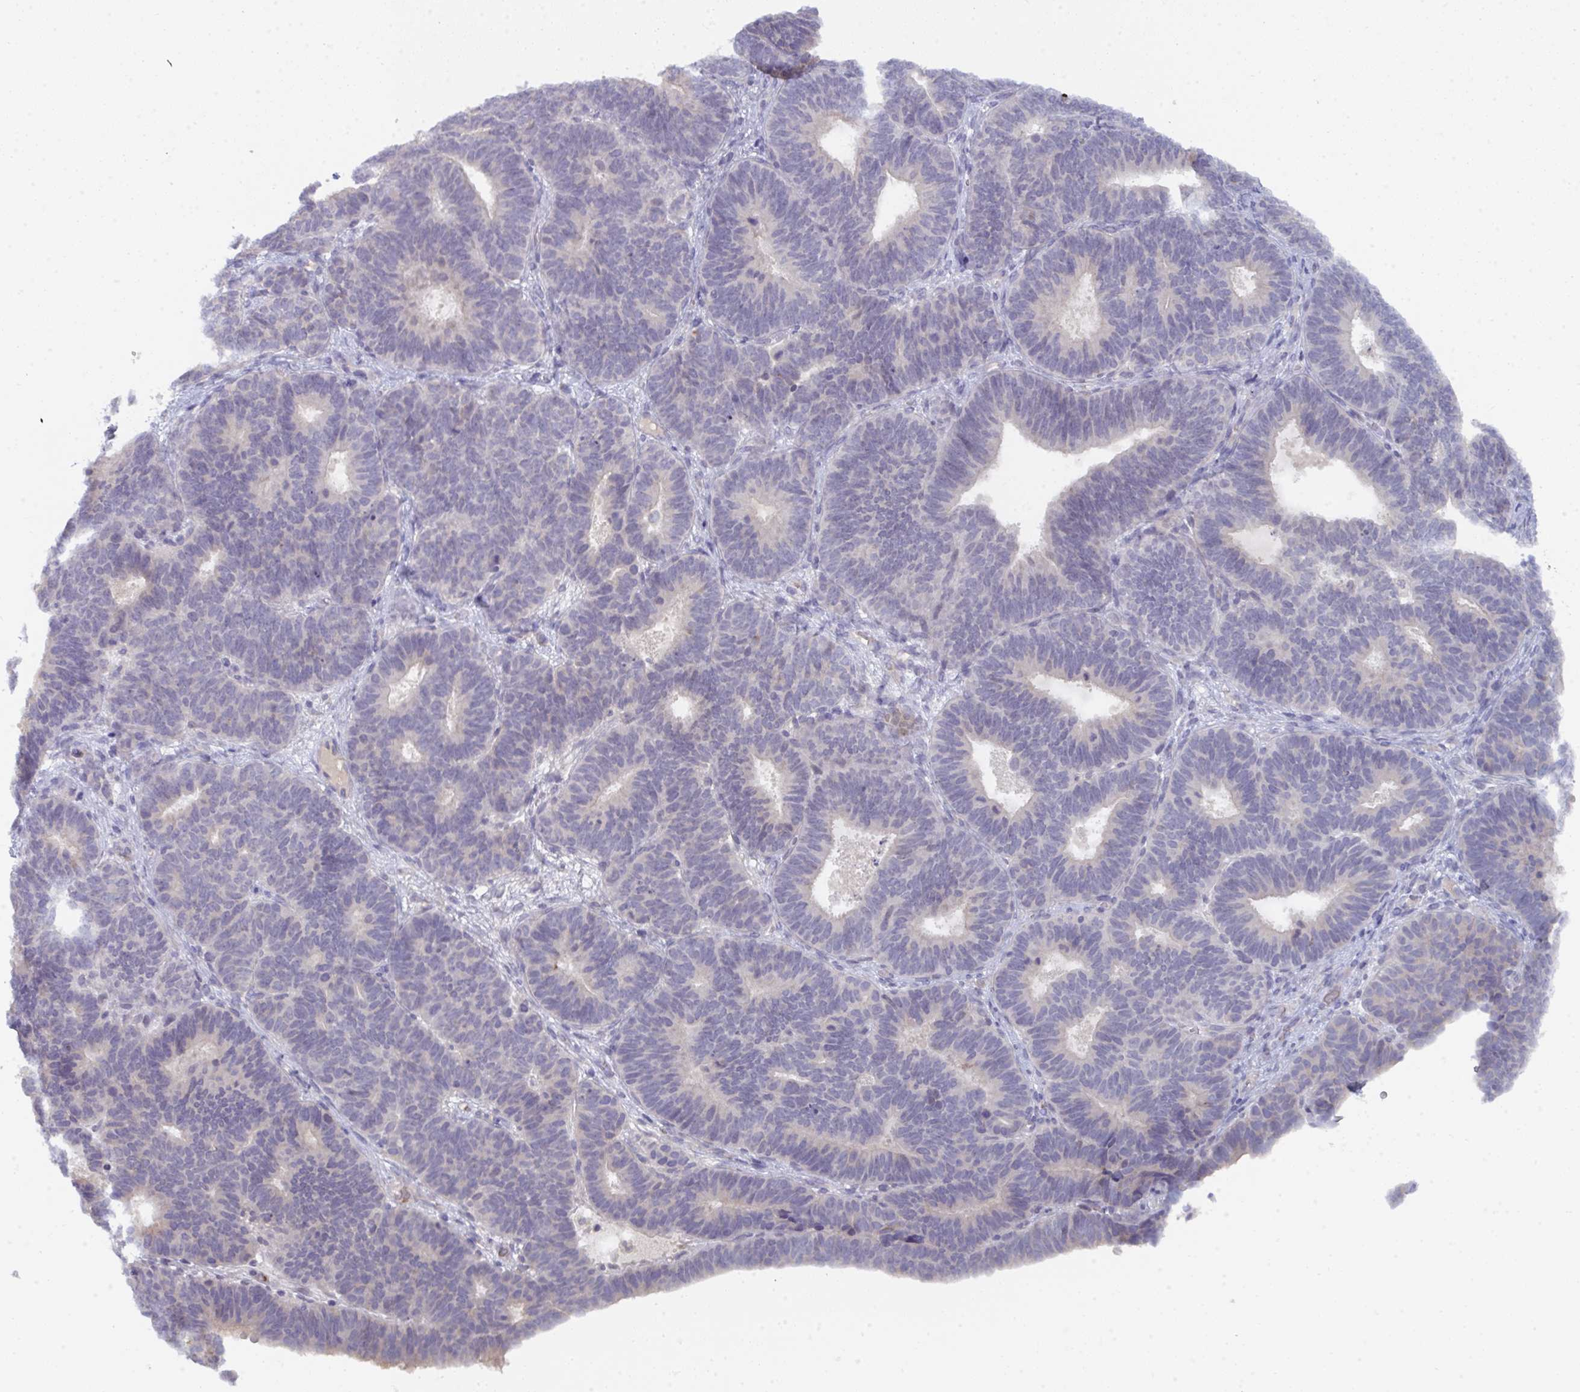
{"staining": {"intensity": "negative", "quantity": "none", "location": "none"}, "tissue": "endometrial cancer", "cell_type": "Tumor cells", "image_type": "cancer", "snomed": [{"axis": "morphology", "description": "Adenocarcinoma, NOS"}, {"axis": "topography", "description": "Endometrium"}], "caption": "High power microscopy image of an immunohistochemistry (IHC) micrograph of adenocarcinoma (endometrial), revealing no significant positivity in tumor cells. (DAB IHC visualized using brightfield microscopy, high magnification).", "gene": "KCNK5", "patient": {"sex": "female", "age": 70}}